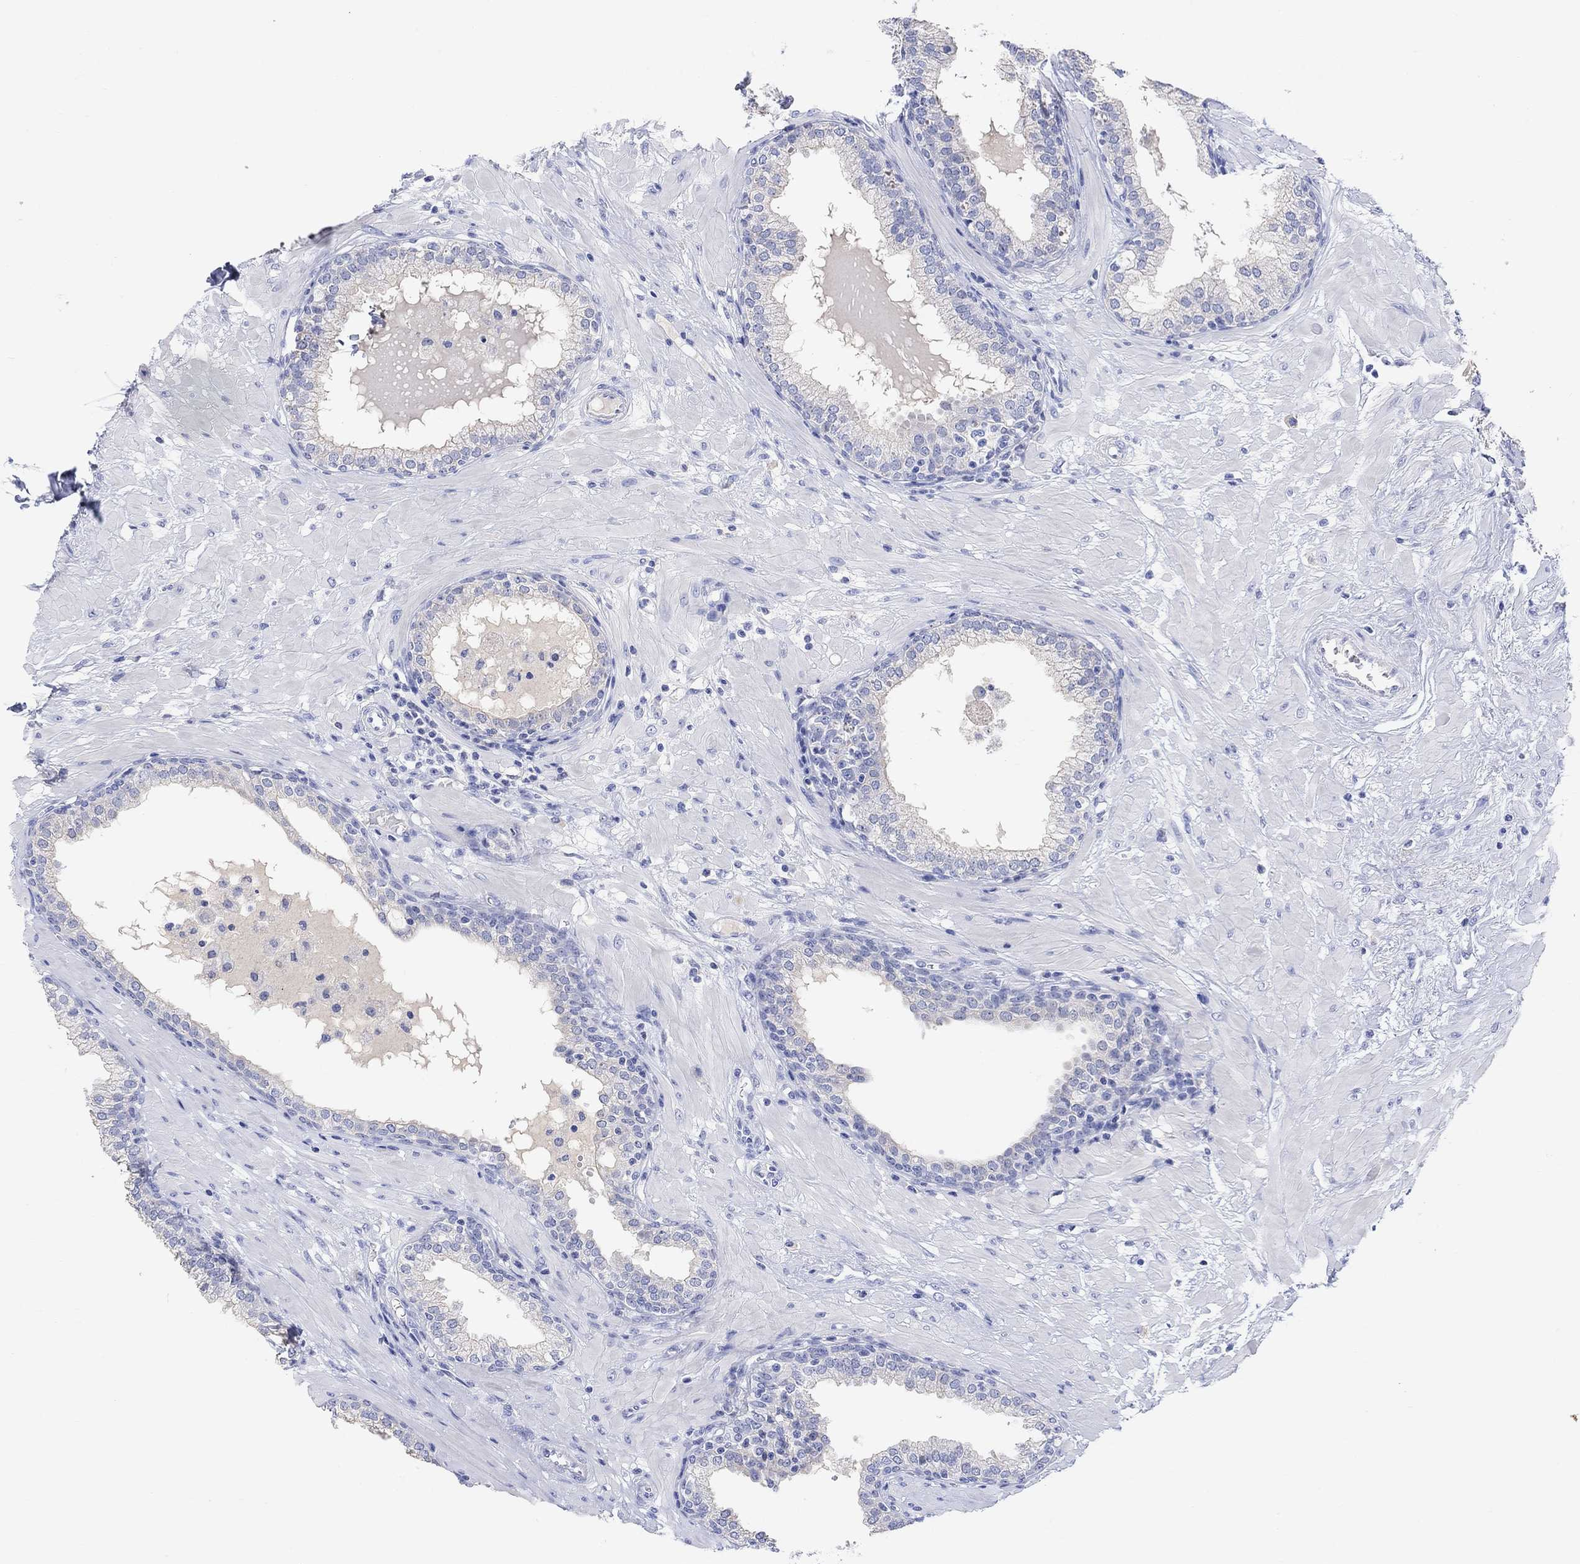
{"staining": {"intensity": "negative", "quantity": "none", "location": "none"}, "tissue": "prostate", "cell_type": "Glandular cells", "image_type": "normal", "snomed": [{"axis": "morphology", "description": "Normal tissue, NOS"}, {"axis": "topography", "description": "Prostate"}], "caption": "This is a image of IHC staining of benign prostate, which shows no expression in glandular cells. Nuclei are stained in blue.", "gene": "TYR", "patient": {"sex": "male", "age": 64}}